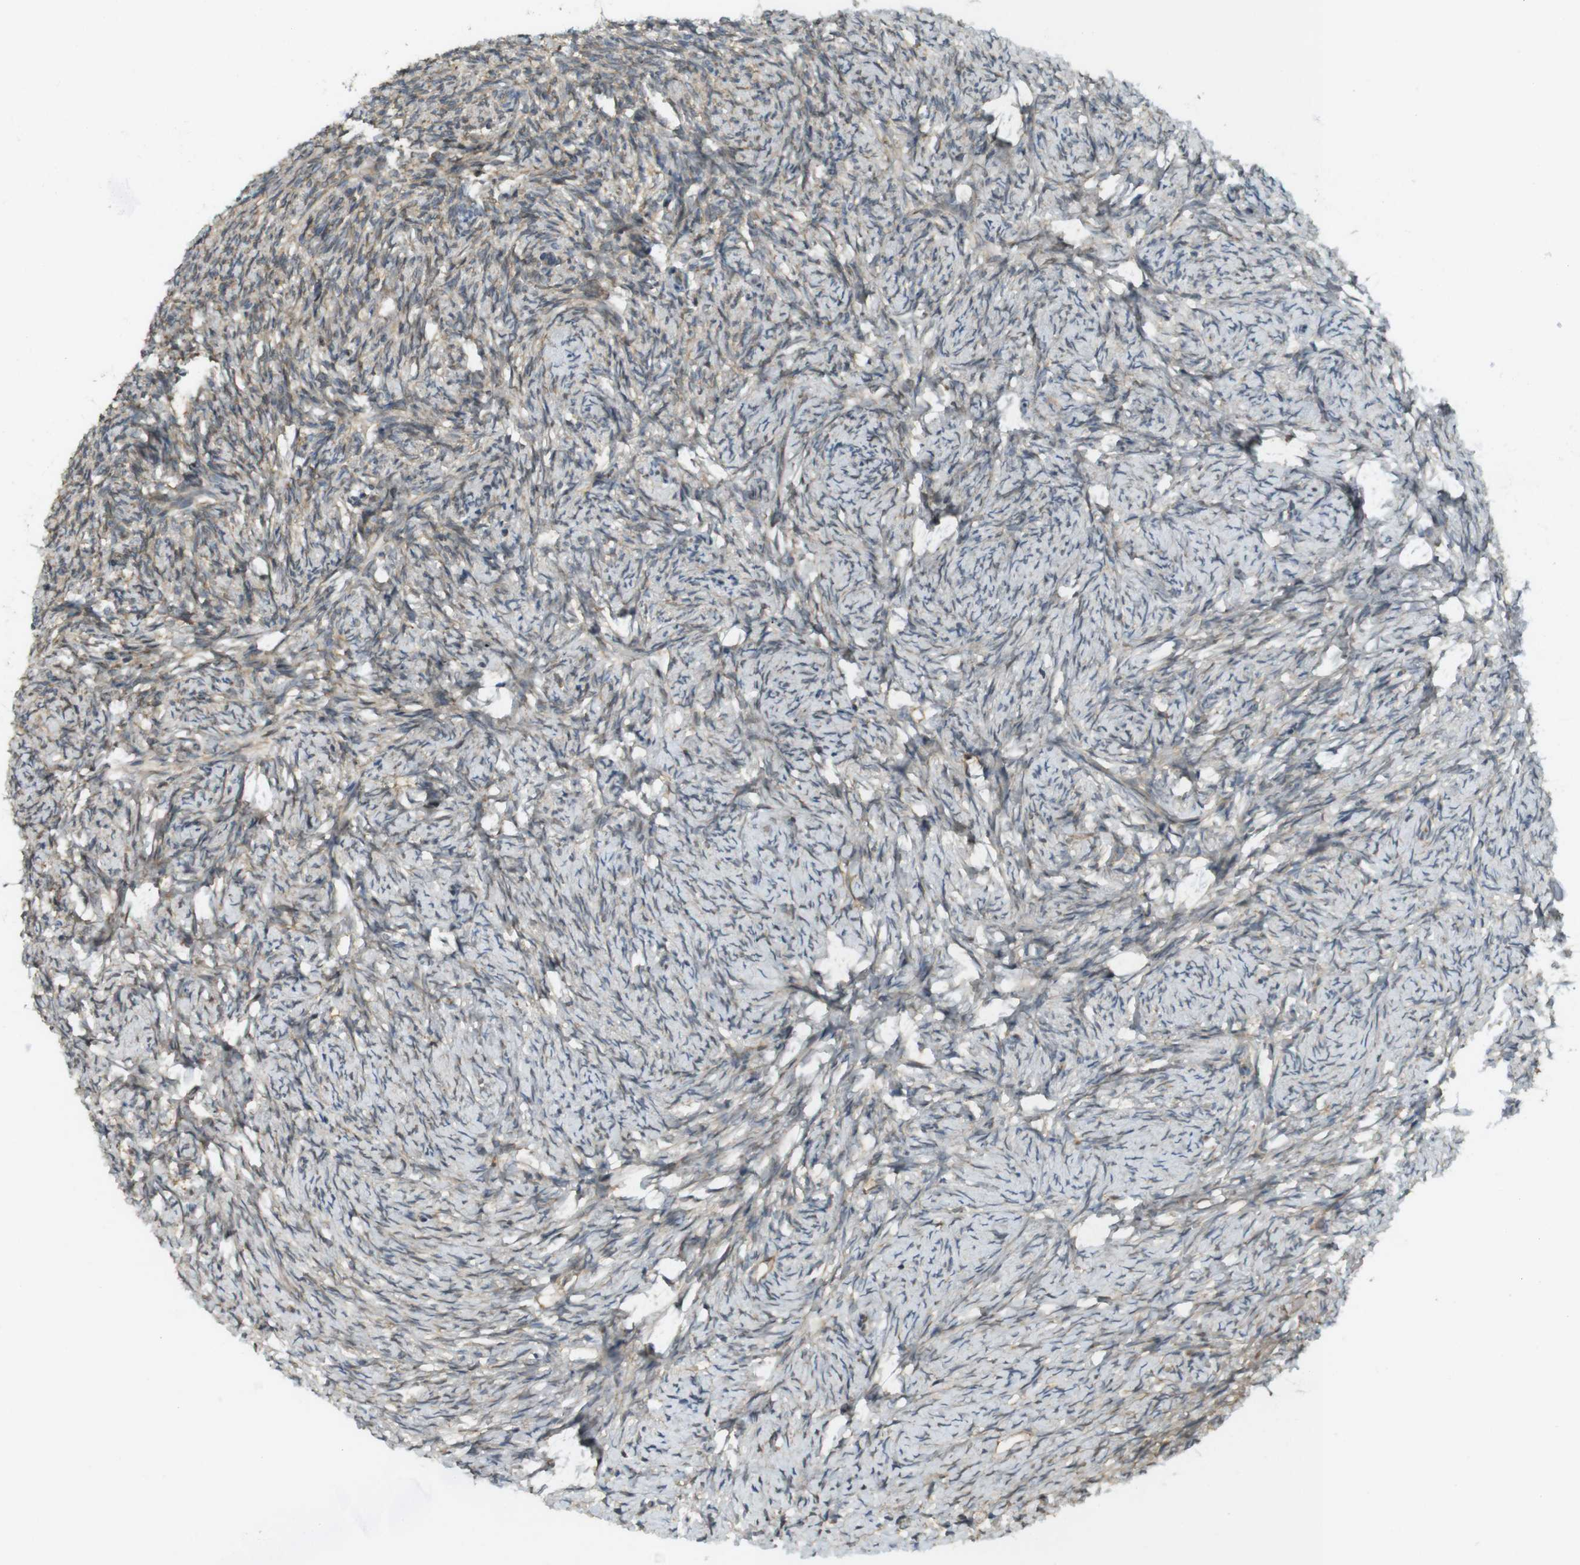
{"staining": {"intensity": "strong", "quantity": ">75%", "location": "cytoplasmic/membranous"}, "tissue": "ovary", "cell_type": "Follicle cells", "image_type": "normal", "snomed": [{"axis": "morphology", "description": "Normal tissue, NOS"}, {"axis": "topography", "description": "Ovary"}], "caption": "About >75% of follicle cells in unremarkable human ovary exhibit strong cytoplasmic/membranous protein expression as visualized by brown immunohistochemical staining.", "gene": "CLRN3", "patient": {"sex": "female", "age": 60}}